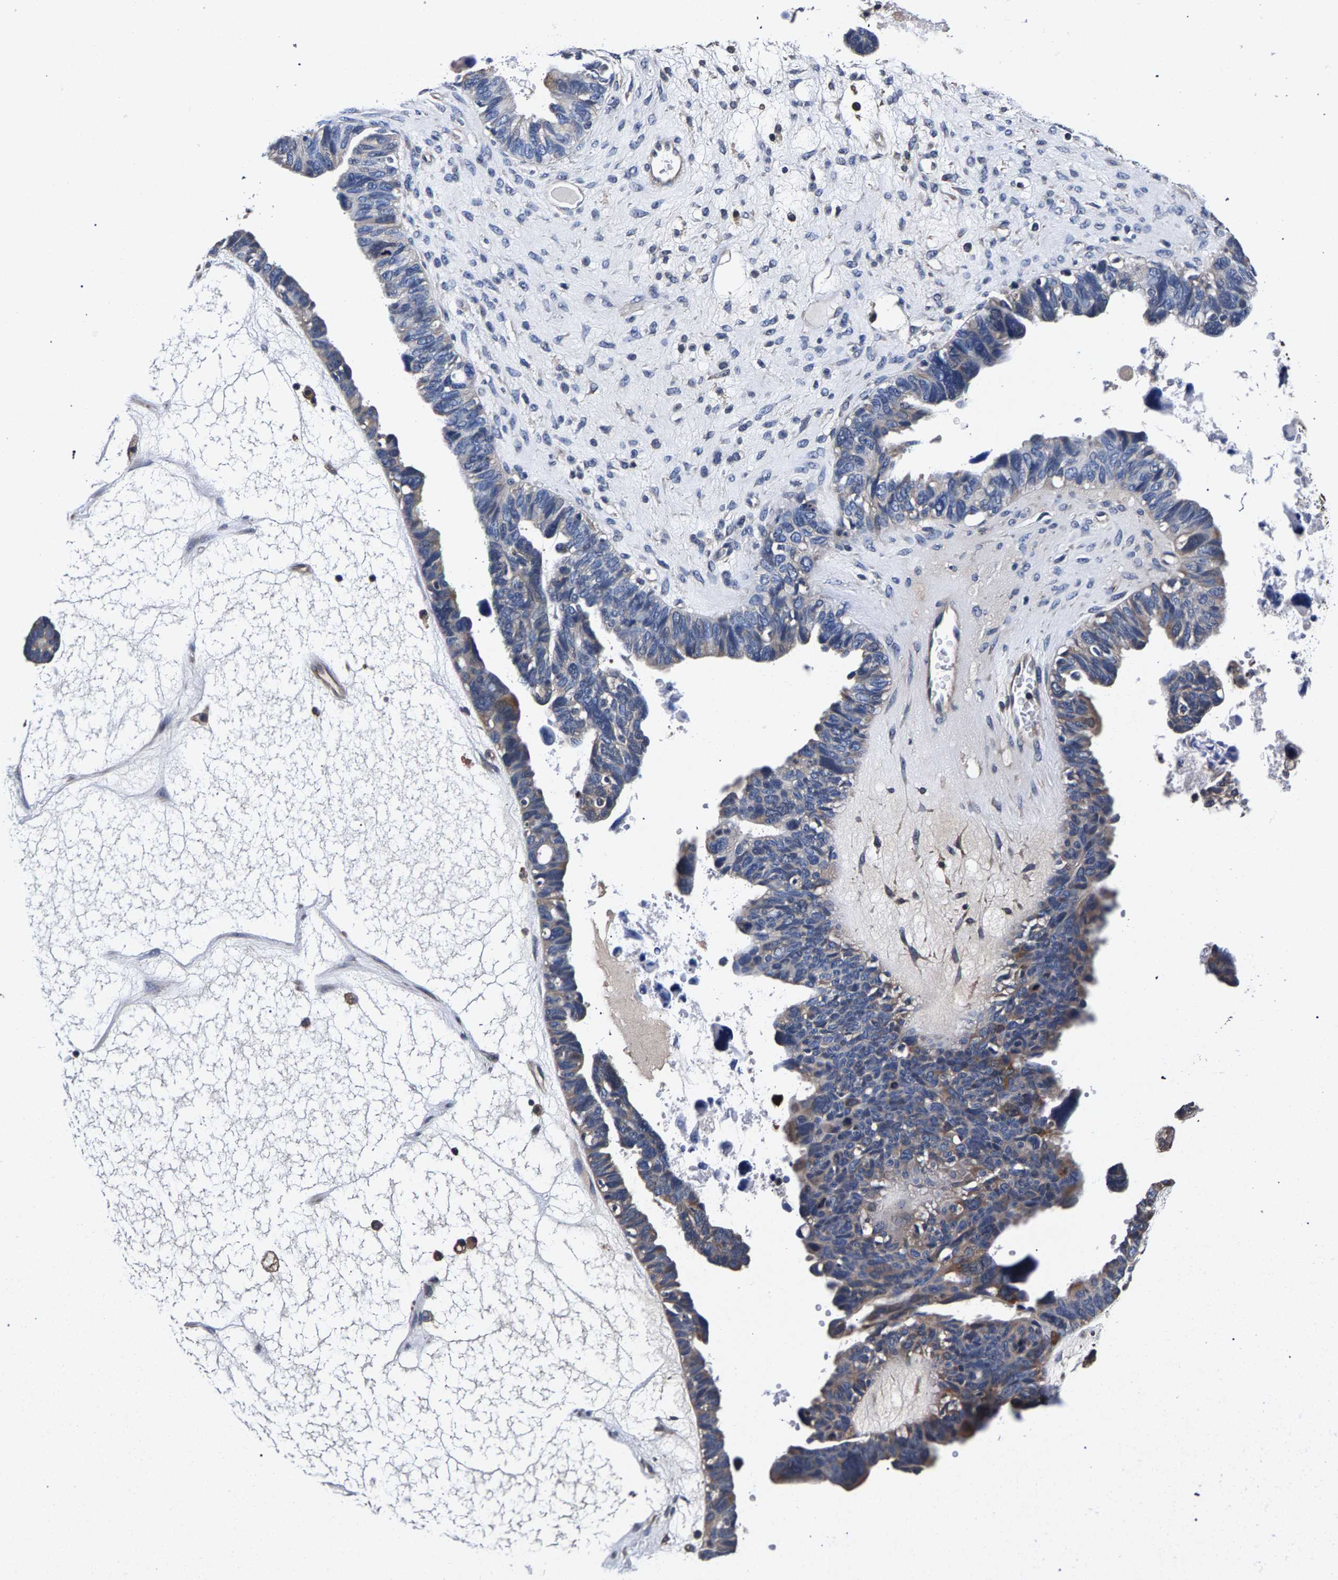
{"staining": {"intensity": "moderate", "quantity": "<25%", "location": "cytoplasmic/membranous"}, "tissue": "ovarian cancer", "cell_type": "Tumor cells", "image_type": "cancer", "snomed": [{"axis": "morphology", "description": "Cystadenocarcinoma, serous, NOS"}, {"axis": "topography", "description": "Ovary"}], "caption": "Immunohistochemical staining of ovarian cancer (serous cystadenocarcinoma) shows moderate cytoplasmic/membranous protein staining in about <25% of tumor cells.", "gene": "MARCHF7", "patient": {"sex": "female", "age": 79}}